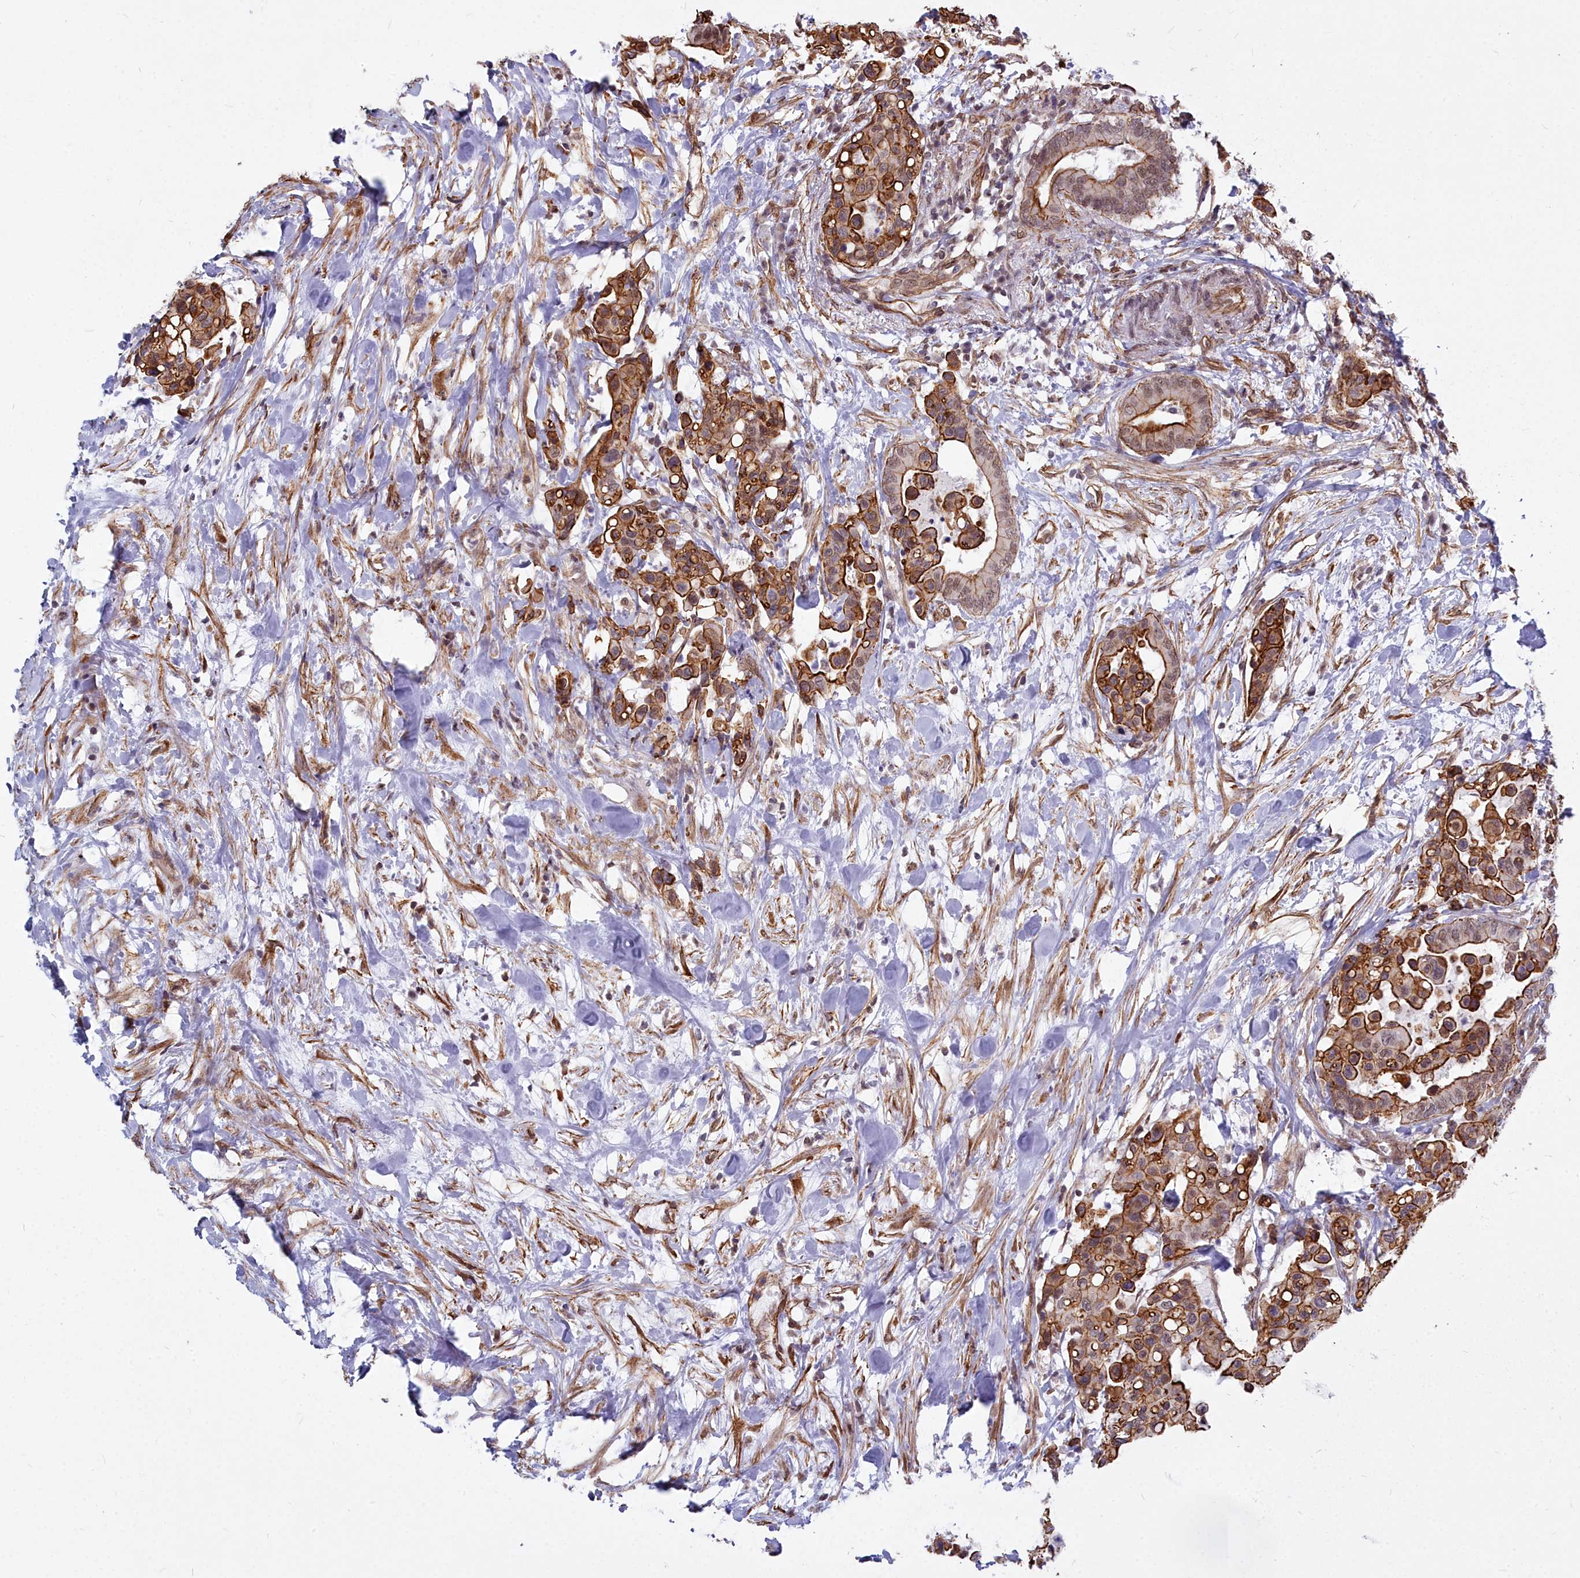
{"staining": {"intensity": "strong", "quantity": "25%-75%", "location": "cytoplasmic/membranous"}, "tissue": "colorectal cancer", "cell_type": "Tumor cells", "image_type": "cancer", "snomed": [{"axis": "morphology", "description": "Normal tissue, NOS"}, {"axis": "morphology", "description": "Adenocarcinoma, NOS"}, {"axis": "topography", "description": "Colon"}], "caption": "Colorectal adenocarcinoma stained with IHC displays strong cytoplasmic/membranous staining in about 25%-75% of tumor cells.", "gene": "YJU2", "patient": {"sex": "male", "age": 82}}